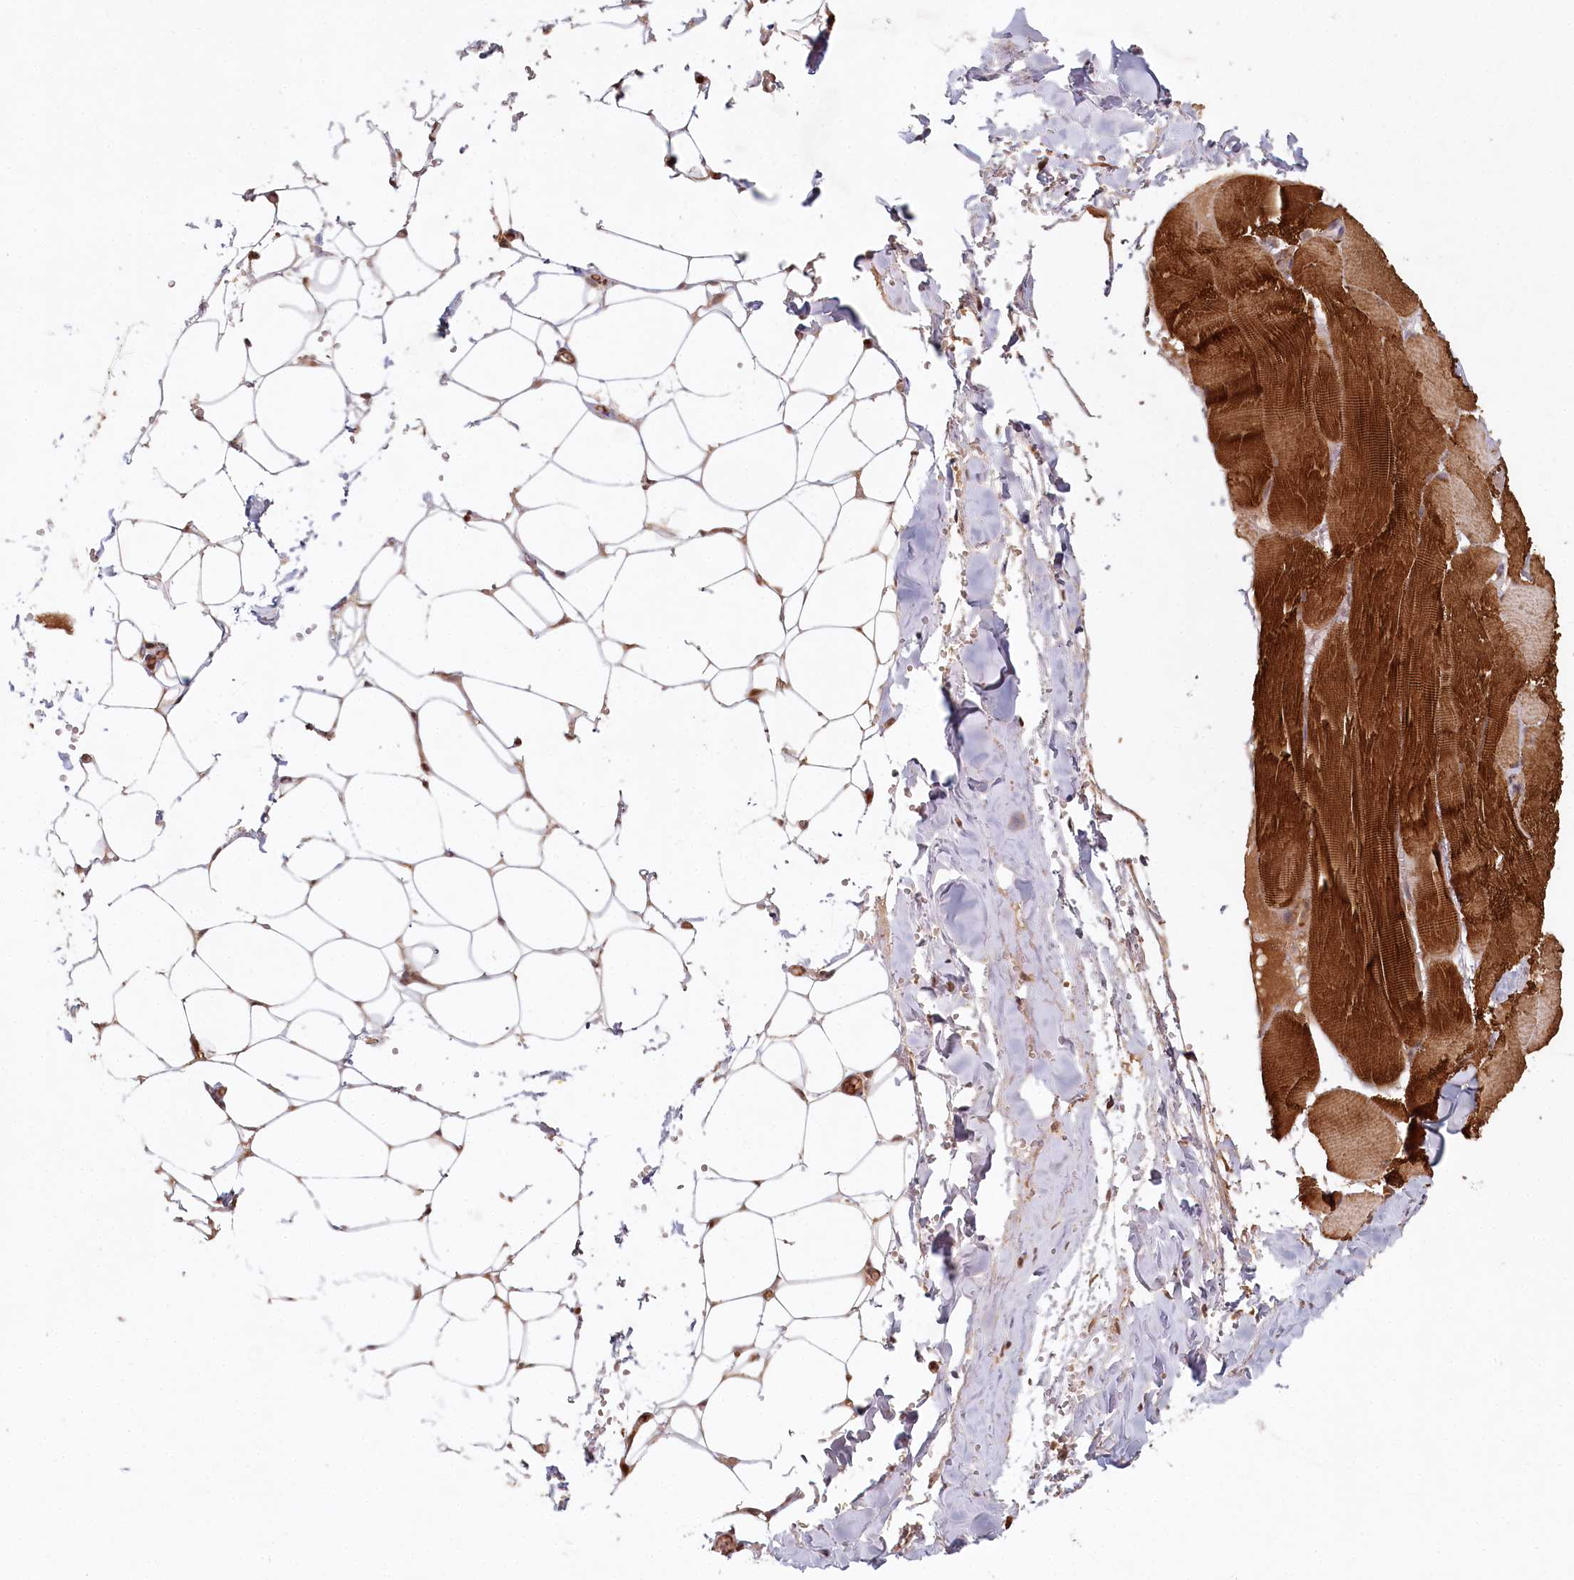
{"staining": {"intensity": "moderate", "quantity": ">75%", "location": "cytoplasmic/membranous"}, "tissue": "adipose tissue", "cell_type": "Adipocytes", "image_type": "normal", "snomed": [{"axis": "morphology", "description": "Normal tissue, NOS"}, {"axis": "topography", "description": "Skeletal muscle"}, {"axis": "topography", "description": "Peripheral nerve tissue"}], "caption": "Protein expression analysis of normal adipose tissue shows moderate cytoplasmic/membranous staining in about >75% of adipocytes.", "gene": "WAPL", "patient": {"sex": "female", "age": 55}}